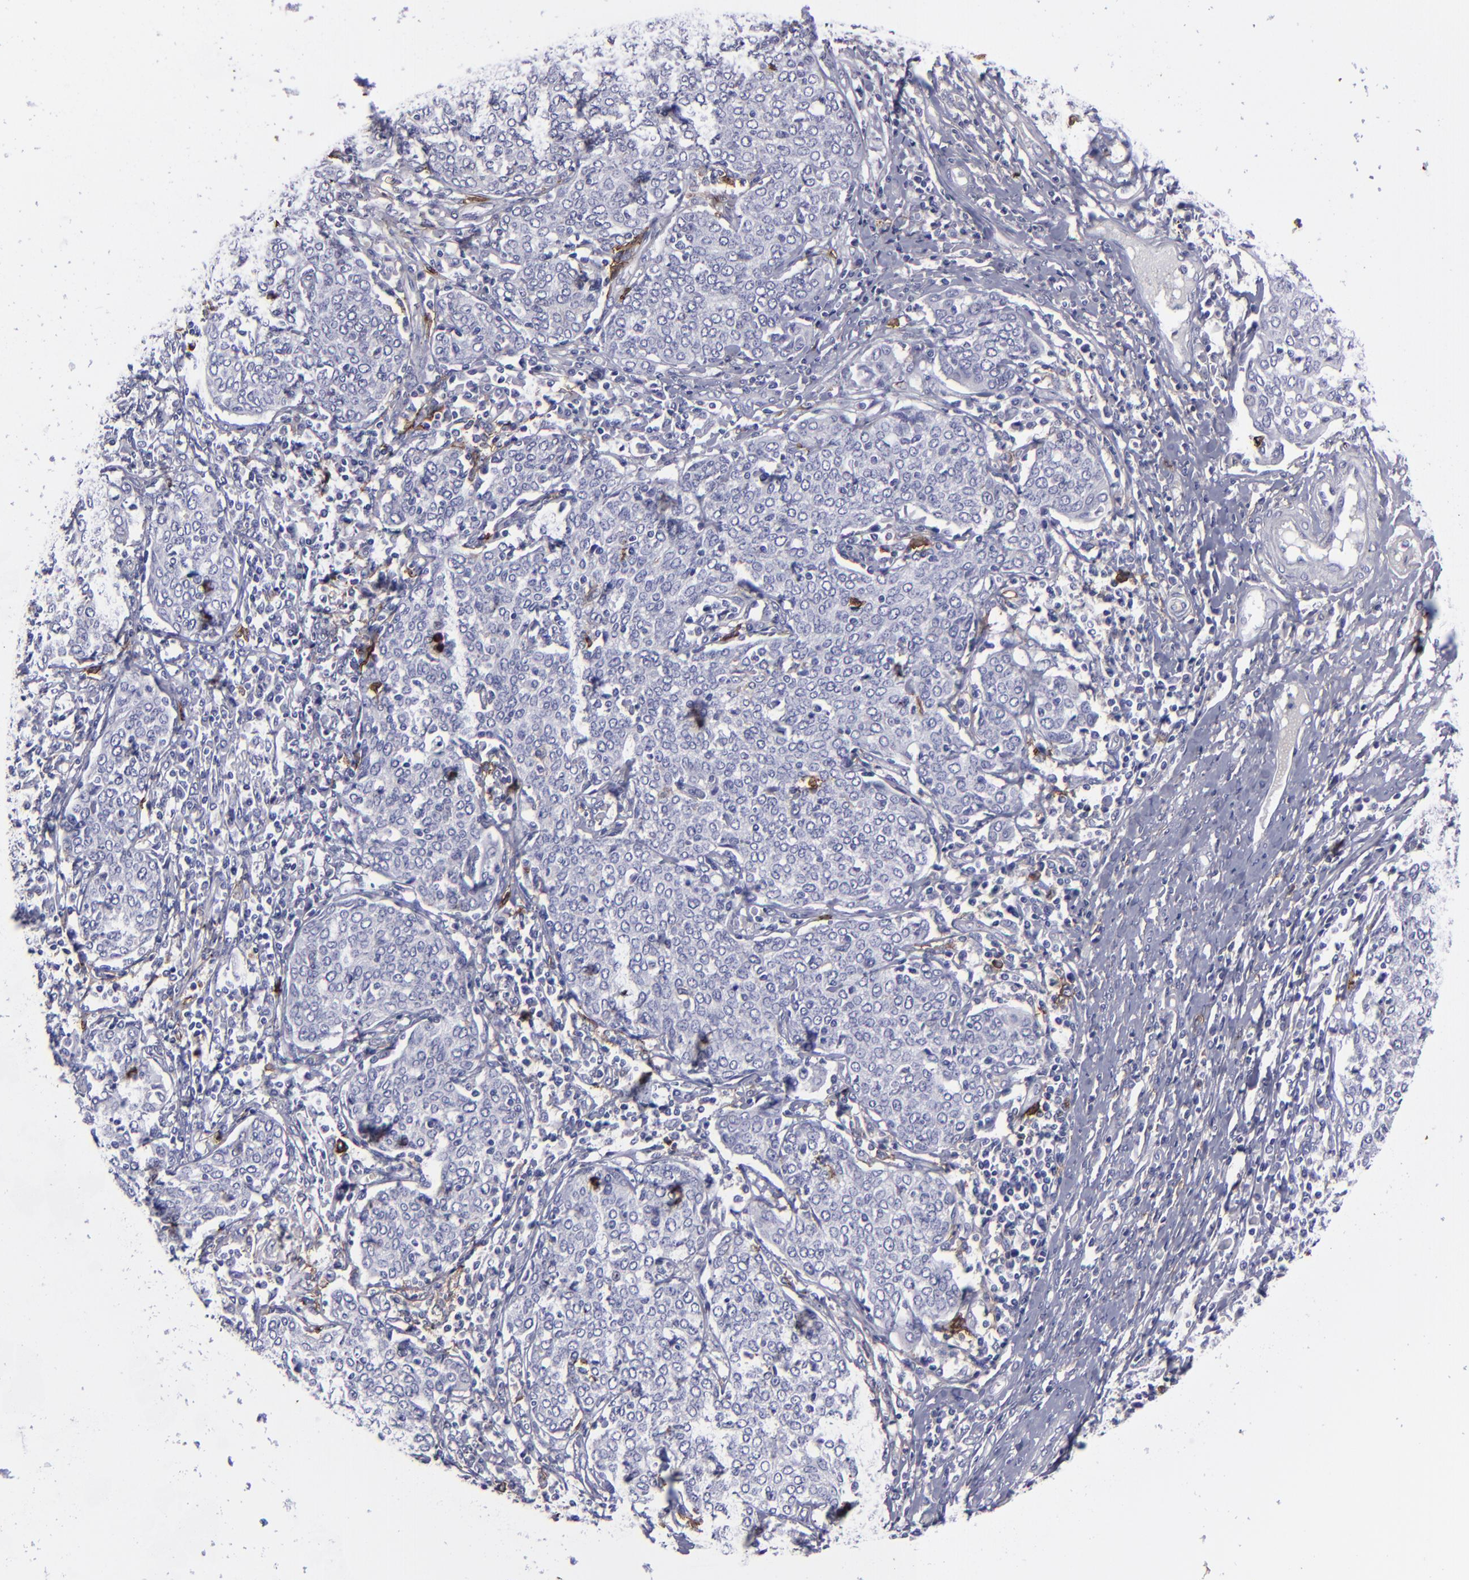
{"staining": {"intensity": "negative", "quantity": "none", "location": "none"}, "tissue": "cervical cancer", "cell_type": "Tumor cells", "image_type": "cancer", "snomed": [{"axis": "morphology", "description": "Squamous cell carcinoma, NOS"}, {"axis": "topography", "description": "Cervix"}], "caption": "A photomicrograph of human cervical squamous cell carcinoma is negative for staining in tumor cells.", "gene": "ANPEP", "patient": {"sex": "female", "age": 40}}